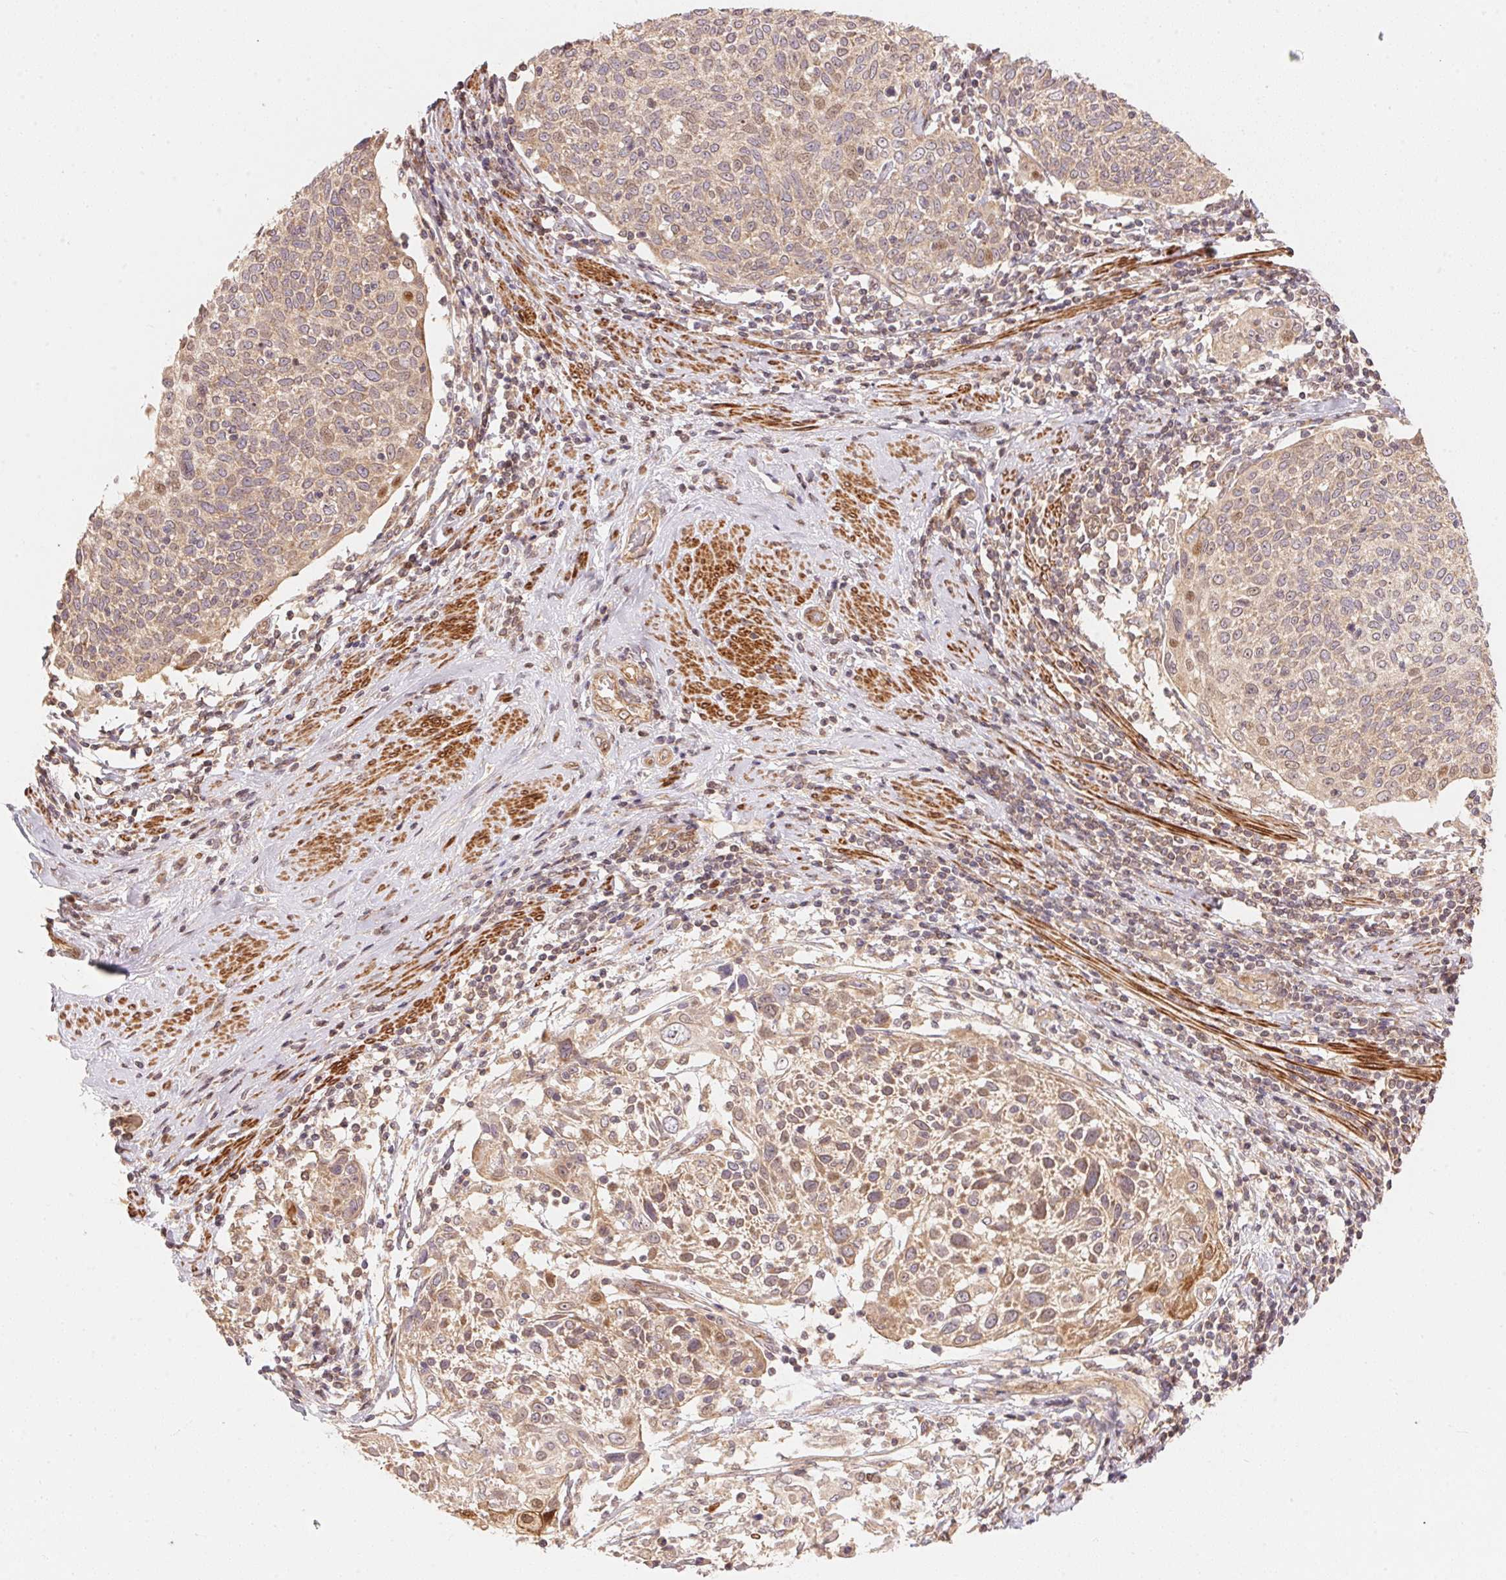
{"staining": {"intensity": "weak", "quantity": ">75%", "location": "cytoplasmic/membranous,nuclear"}, "tissue": "cervical cancer", "cell_type": "Tumor cells", "image_type": "cancer", "snomed": [{"axis": "morphology", "description": "Squamous cell carcinoma, NOS"}, {"axis": "topography", "description": "Cervix"}], "caption": "Immunohistochemistry (IHC) photomicrograph of neoplastic tissue: human cervical cancer stained using immunohistochemistry shows low levels of weak protein expression localized specifically in the cytoplasmic/membranous and nuclear of tumor cells, appearing as a cytoplasmic/membranous and nuclear brown color.", "gene": "TNIP2", "patient": {"sex": "female", "age": 61}}